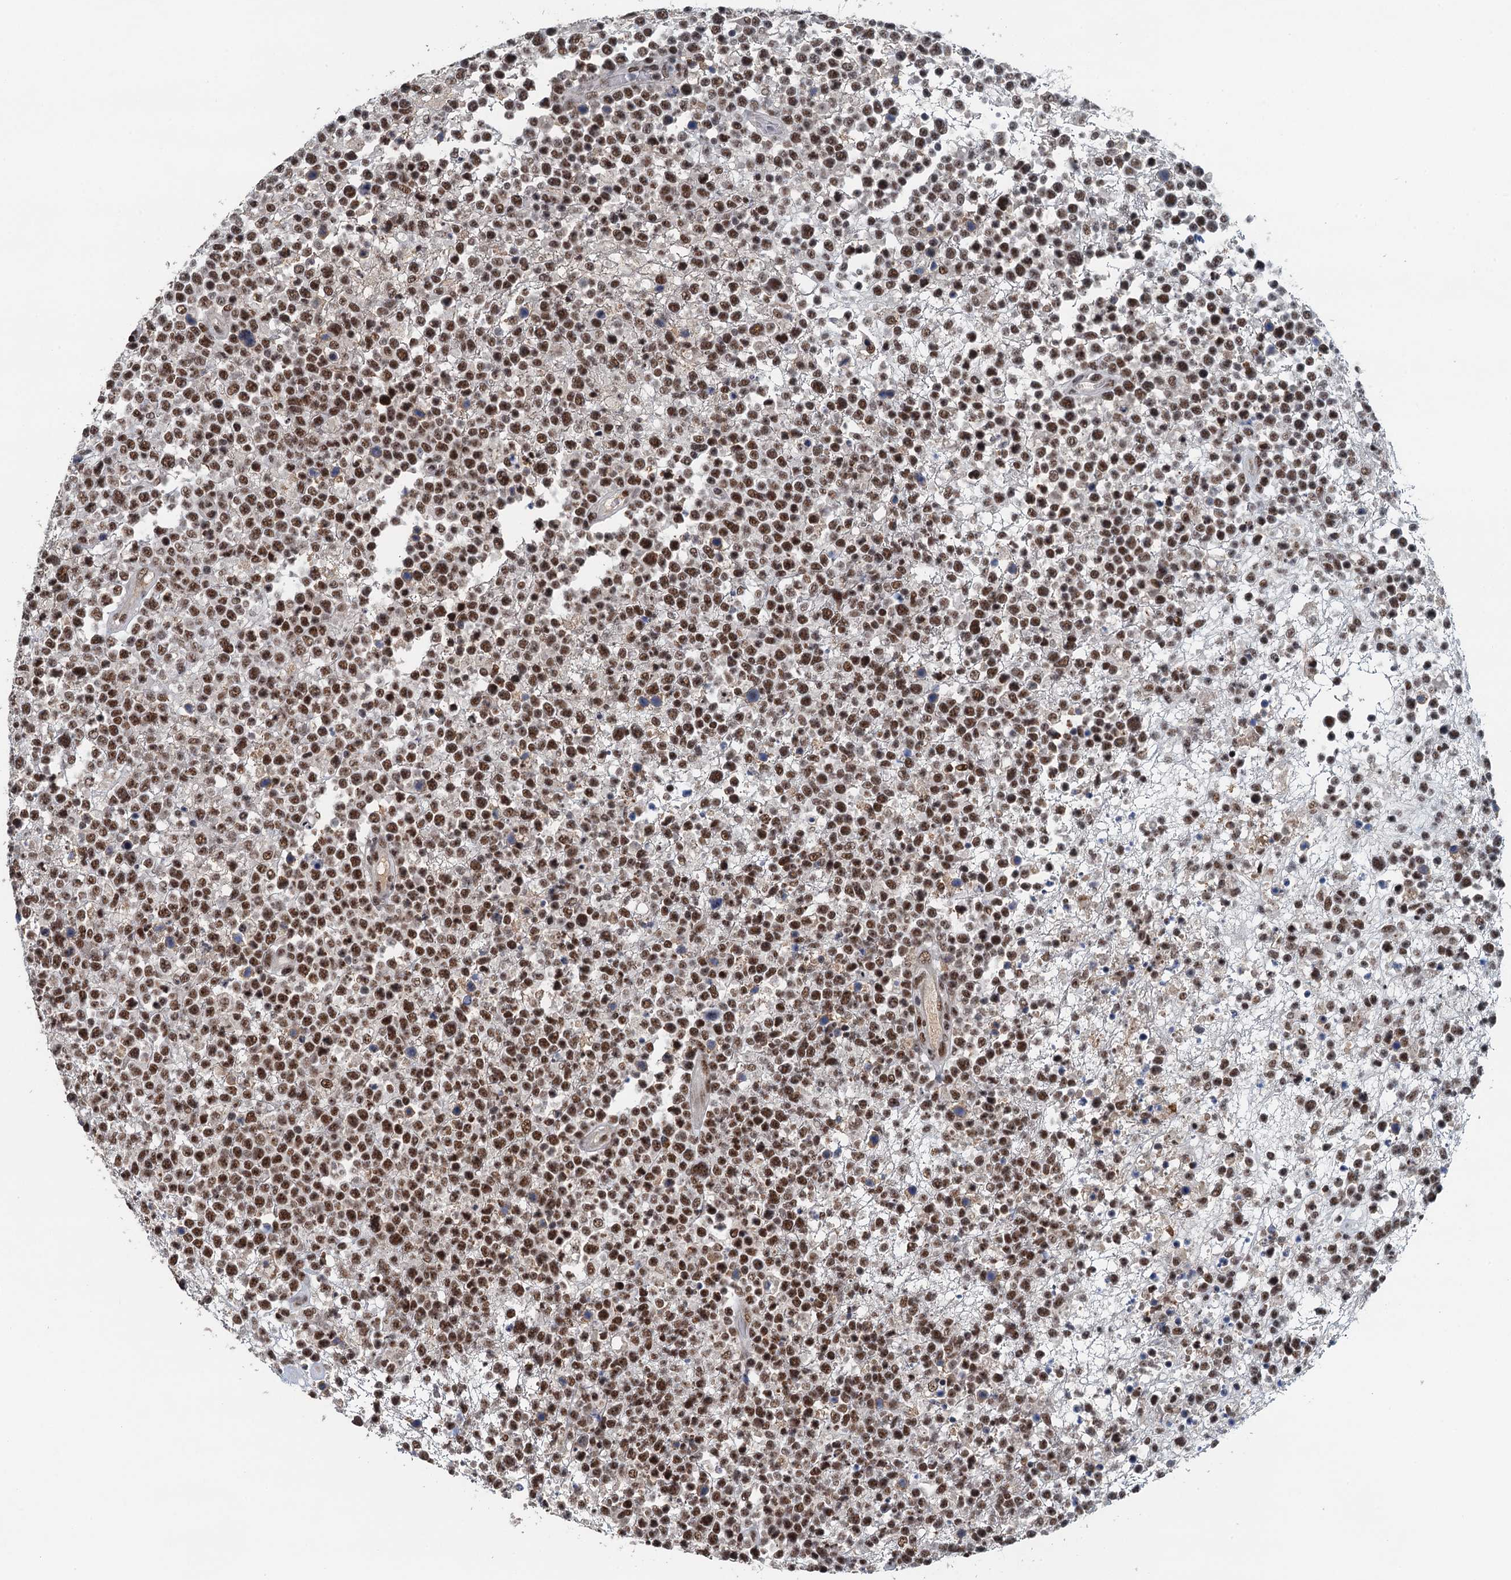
{"staining": {"intensity": "strong", "quantity": ">75%", "location": "nuclear"}, "tissue": "lymphoma", "cell_type": "Tumor cells", "image_type": "cancer", "snomed": [{"axis": "morphology", "description": "Malignant lymphoma, non-Hodgkin's type, High grade"}, {"axis": "topography", "description": "Colon"}], "caption": "This histopathology image shows IHC staining of human lymphoma, with high strong nuclear expression in approximately >75% of tumor cells.", "gene": "MTA3", "patient": {"sex": "female", "age": 53}}